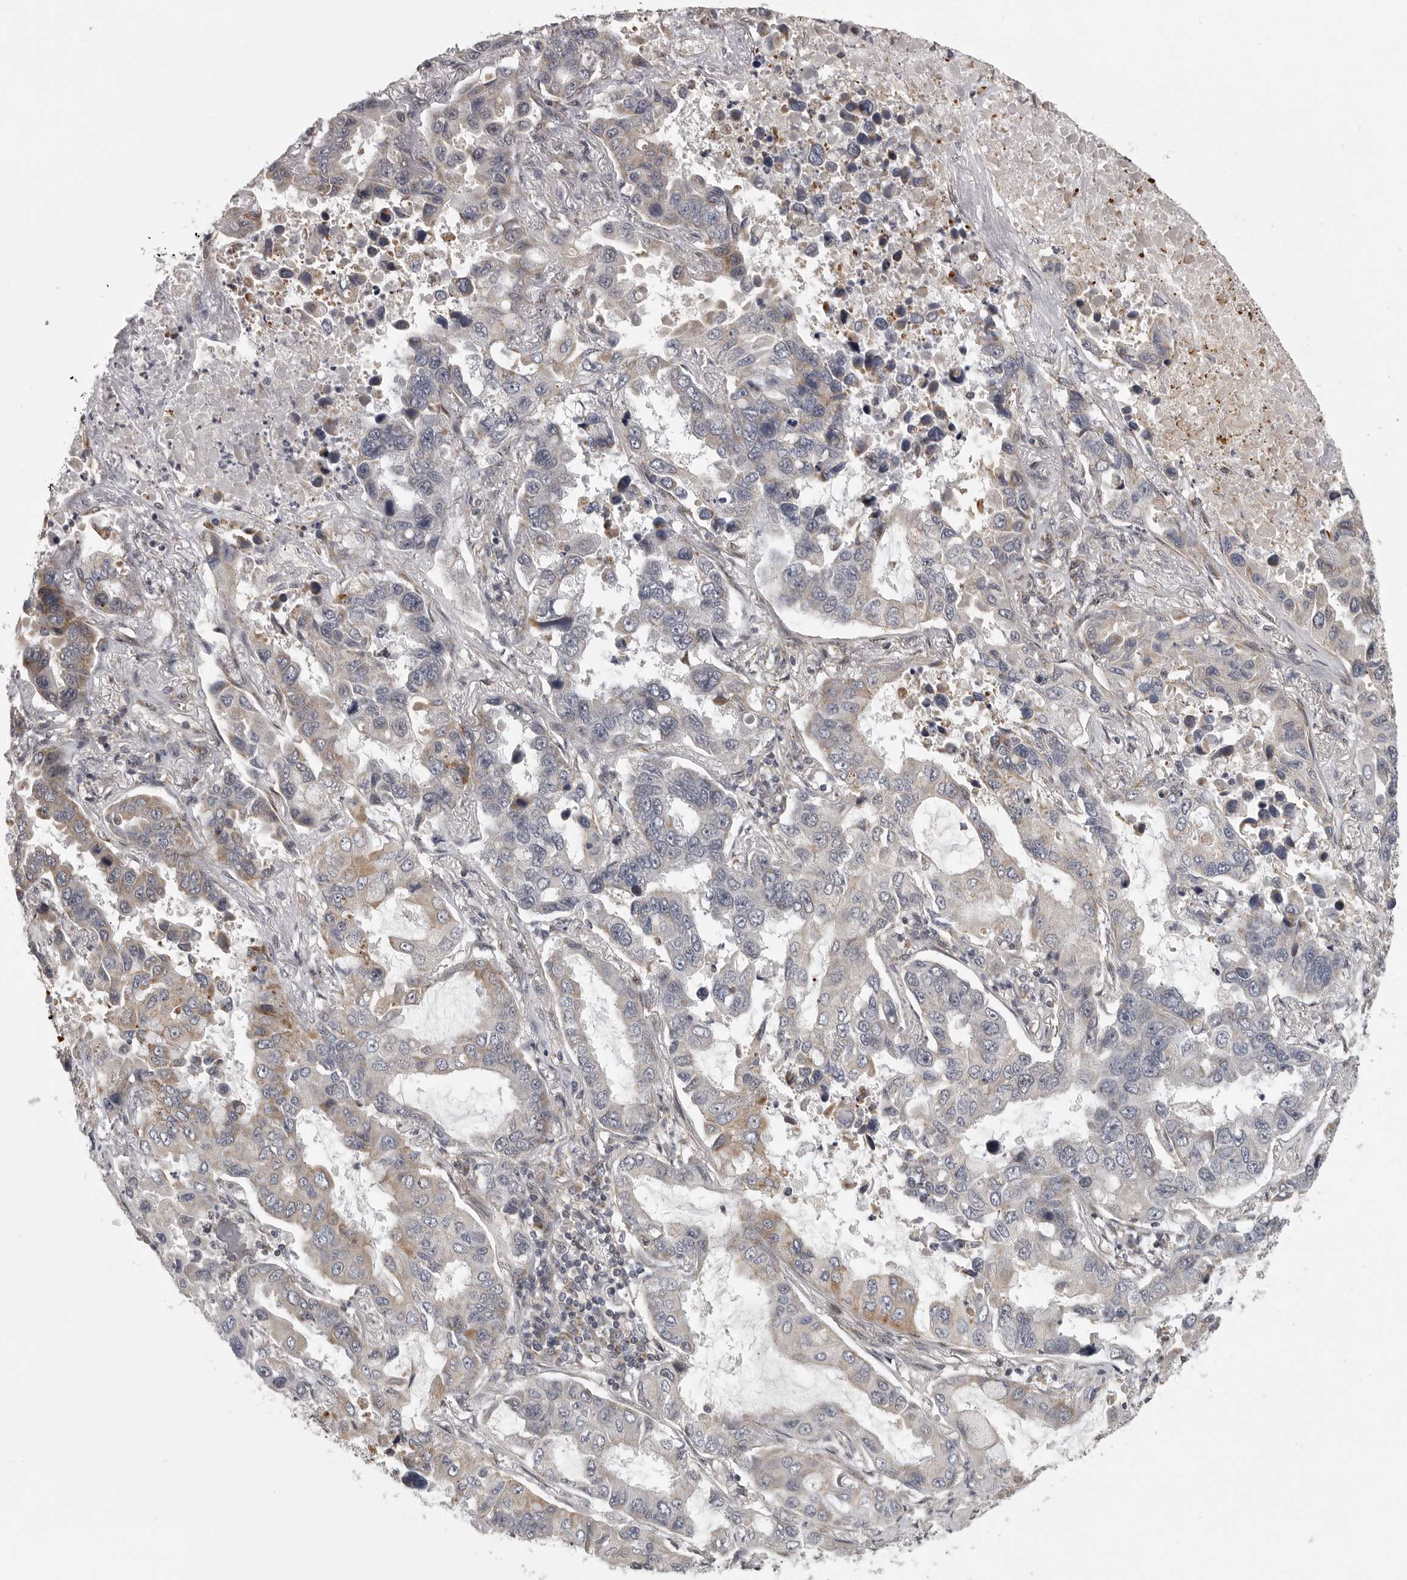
{"staining": {"intensity": "moderate", "quantity": "<25%", "location": "cytoplasmic/membranous"}, "tissue": "lung cancer", "cell_type": "Tumor cells", "image_type": "cancer", "snomed": [{"axis": "morphology", "description": "Adenocarcinoma, NOS"}, {"axis": "topography", "description": "Lung"}], "caption": "A low amount of moderate cytoplasmic/membranous positivity is present in approximately <25% of tumor cells in lung cancer (adenocarcinoma) tissue. The staining was performed using DAB, with brown indicating positive protein expression. Nuclei are stained blue with hematoxylin.", "gene": "POLE2", "patient": {"sex": "male", "age": 64}}